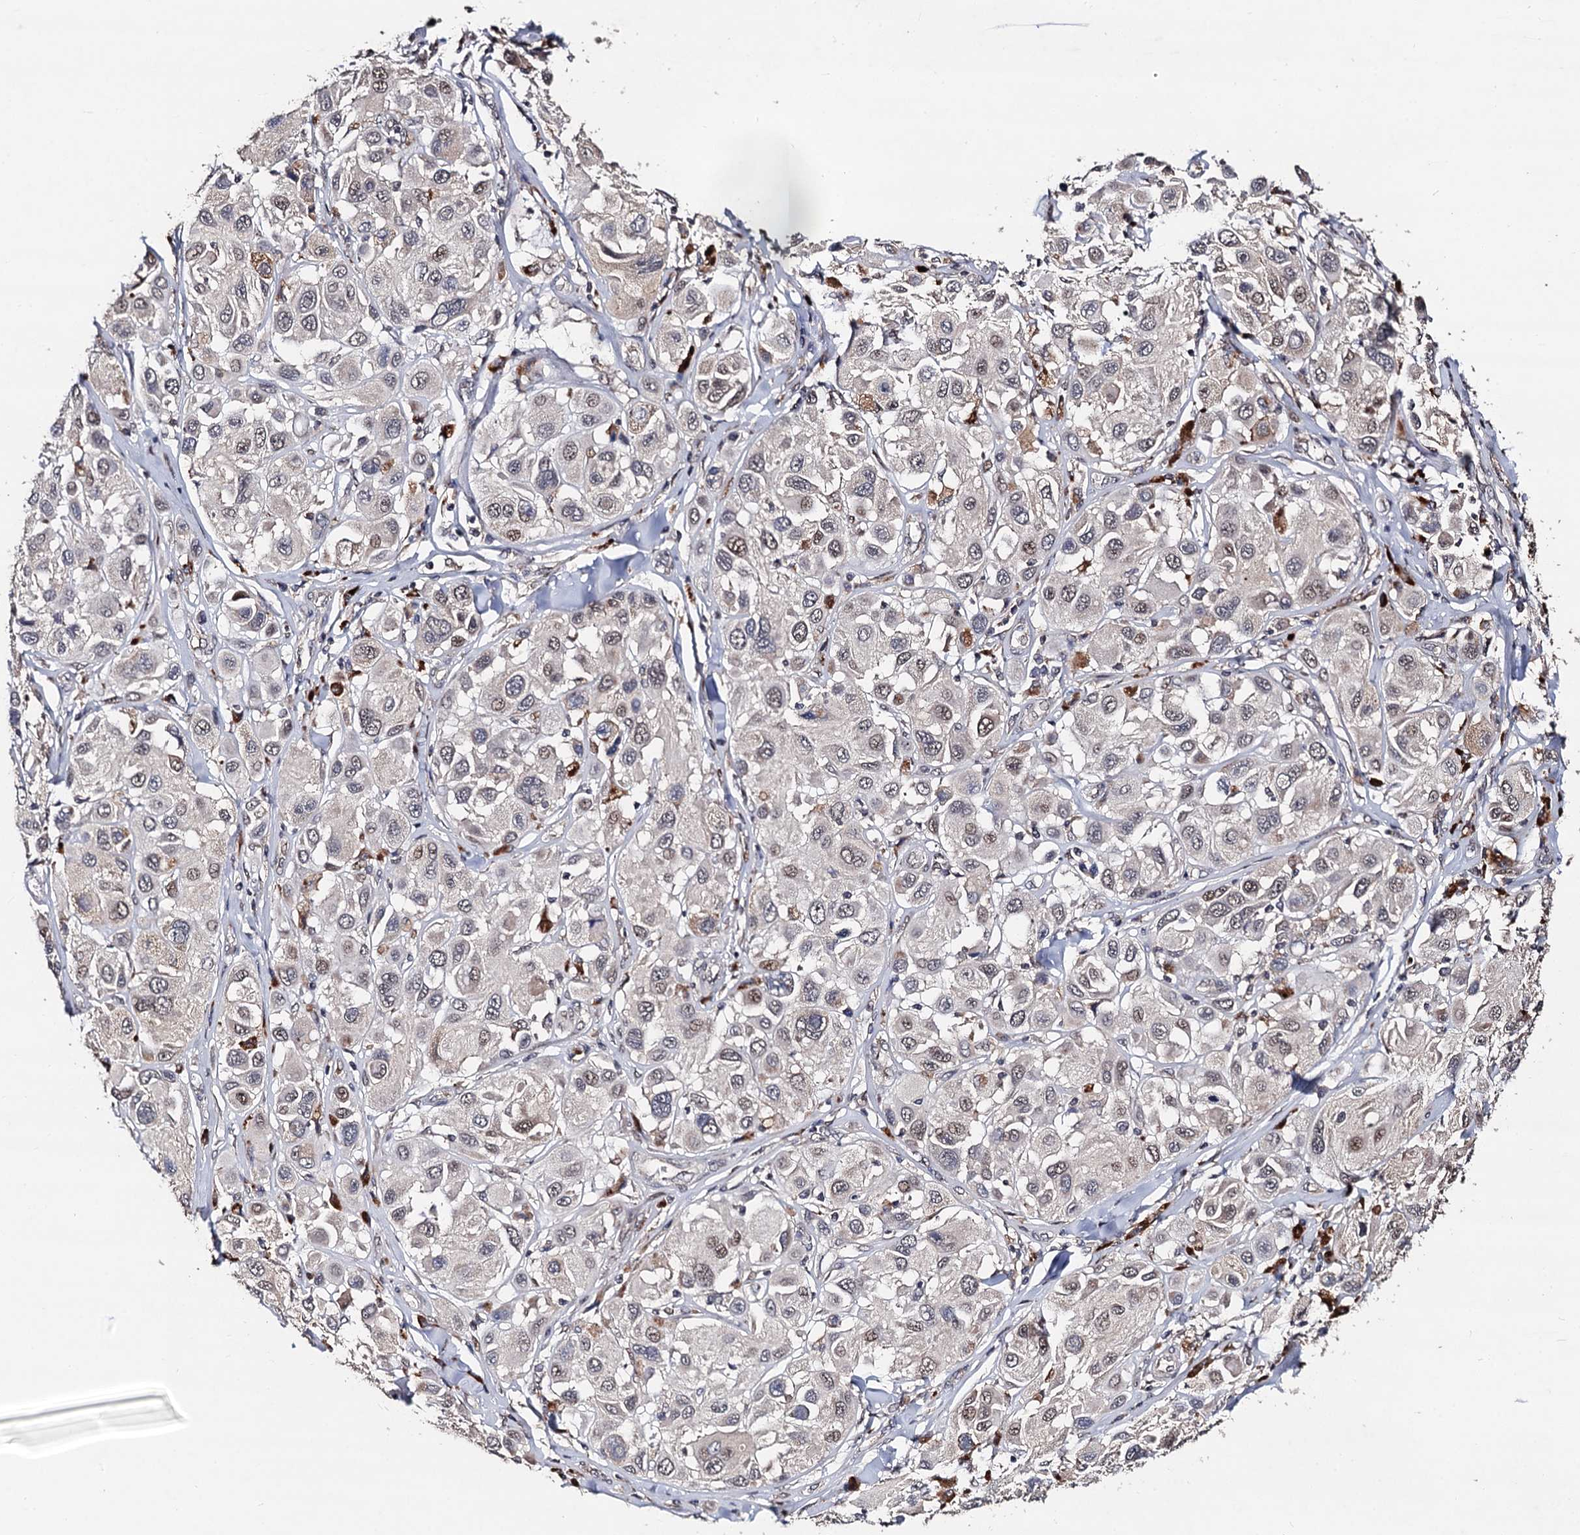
{"staining": {"intensity": "weak", "quantity": "<25%", "location": "cytoplasmic/membranous,nuclear"}, "tissue": "melanoma", "cell_type": "Tumor cells", "image_type": "cancer", "snomed": [{"axis": "morphology", "description": "Malignant melanoma, Metastatic site"}, {"axis": "topography", "description": "Skin"}], "caption": "High magnification brightfield microscopy of malignant melanoma (metastatic site) stained with DAB (brown) and counterstained with hematoxylin (blue): tumor cells show no significant expression.", "gene": "PPTC7", "patient": {"sex": "male", "age": 41}}